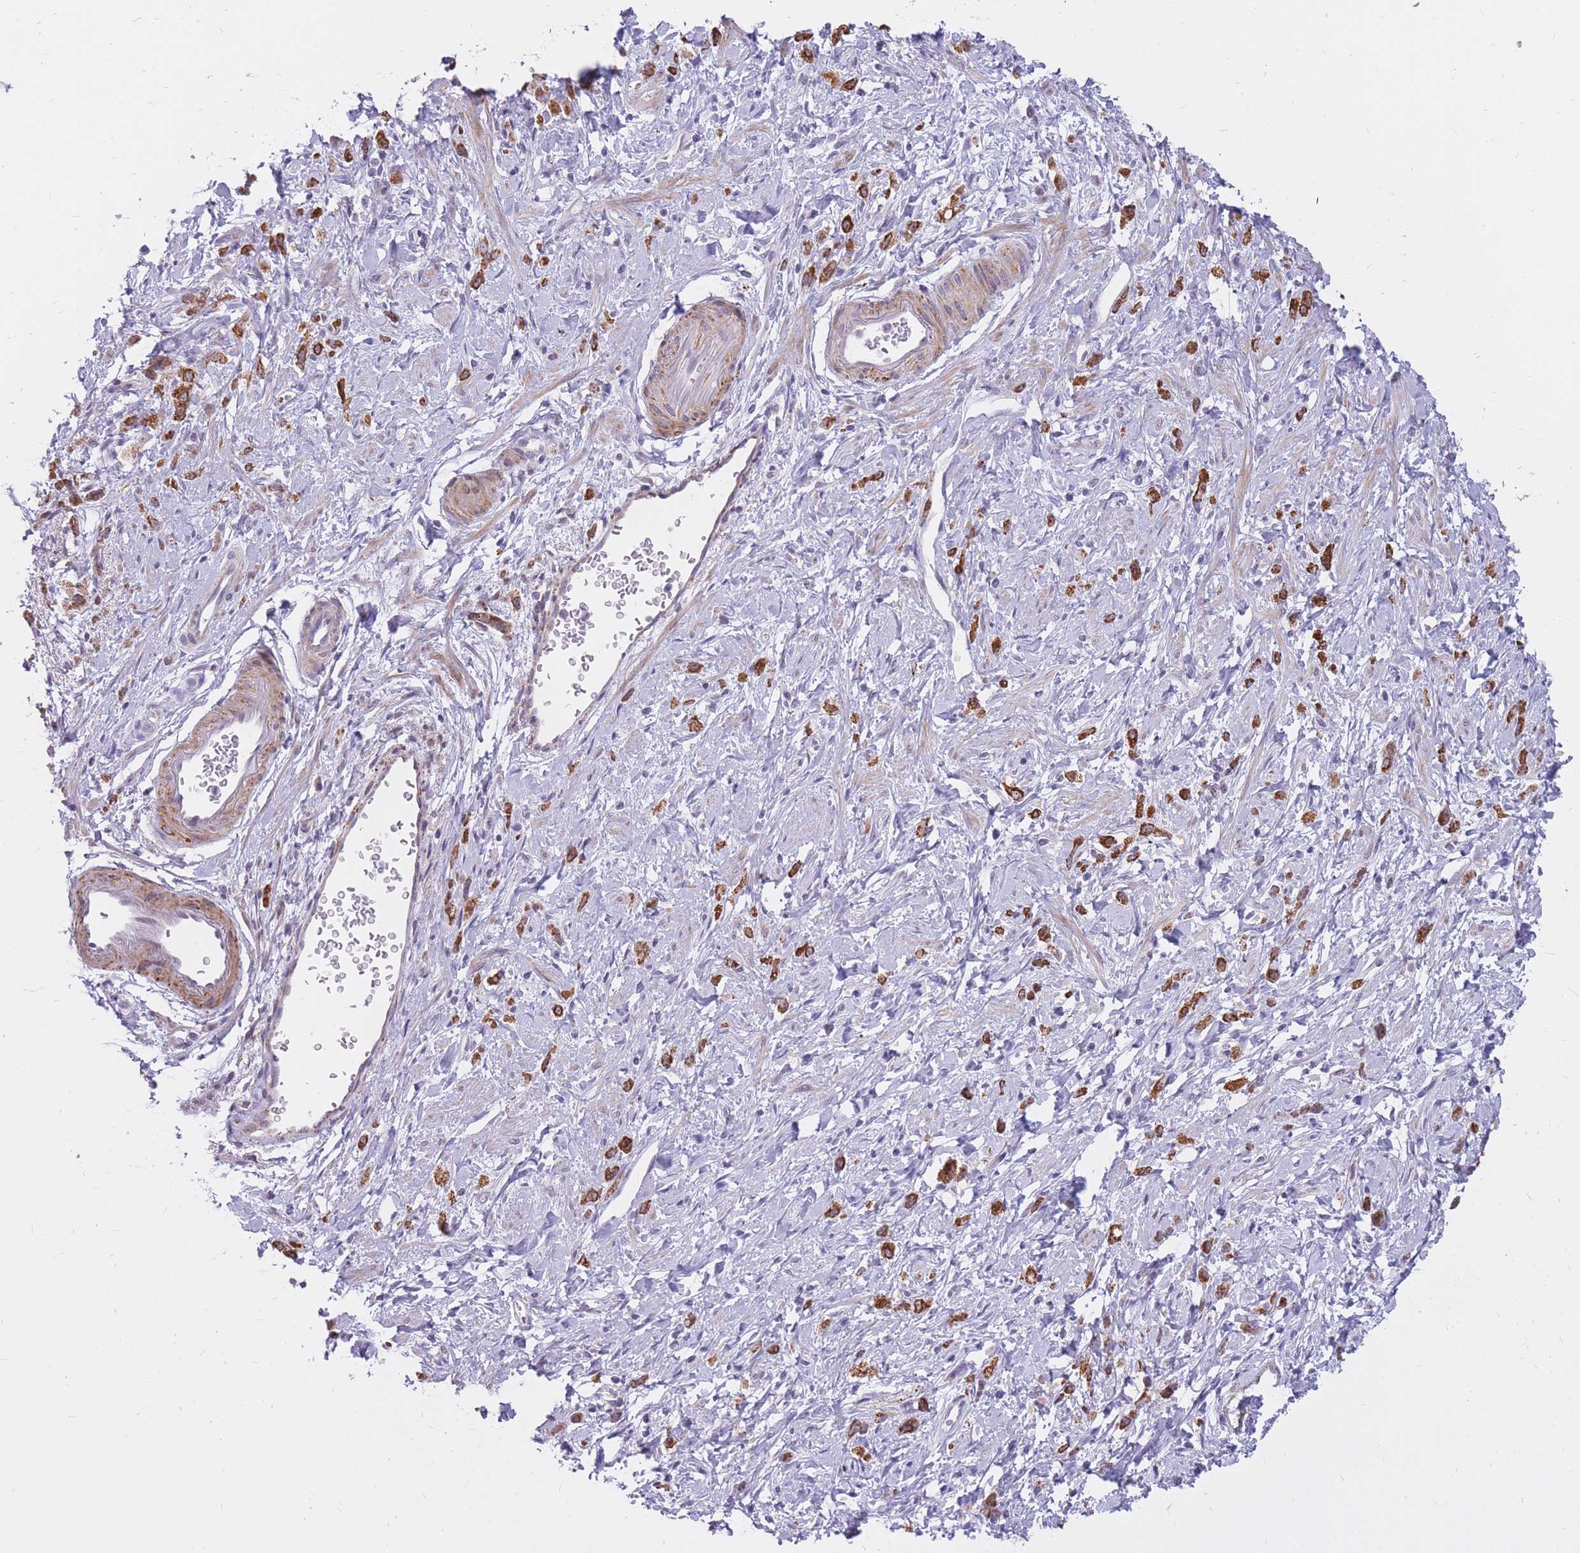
{"staining": {"intensity": "strong", "quantity": ">75%", "location": "cytoplasmic/membranous"}, "tissue": "stomach cancer", "cell_type": "Tumor cells", "image_type": "cancer", "snomed": [{"axis": "morphology", "description": "Adenocarcinoma, NOS"}, {"axis": "topography", "description": "Stomach"}], "caption": "There is high levels of strong cytoplasmic/membranous staining in tumor cells of stomach adenocarcinoma, as demonstrated by immunohistochemical staining (brown color).", "gene": "RNF170", "patient": {"sex": "female", "age": 60}}